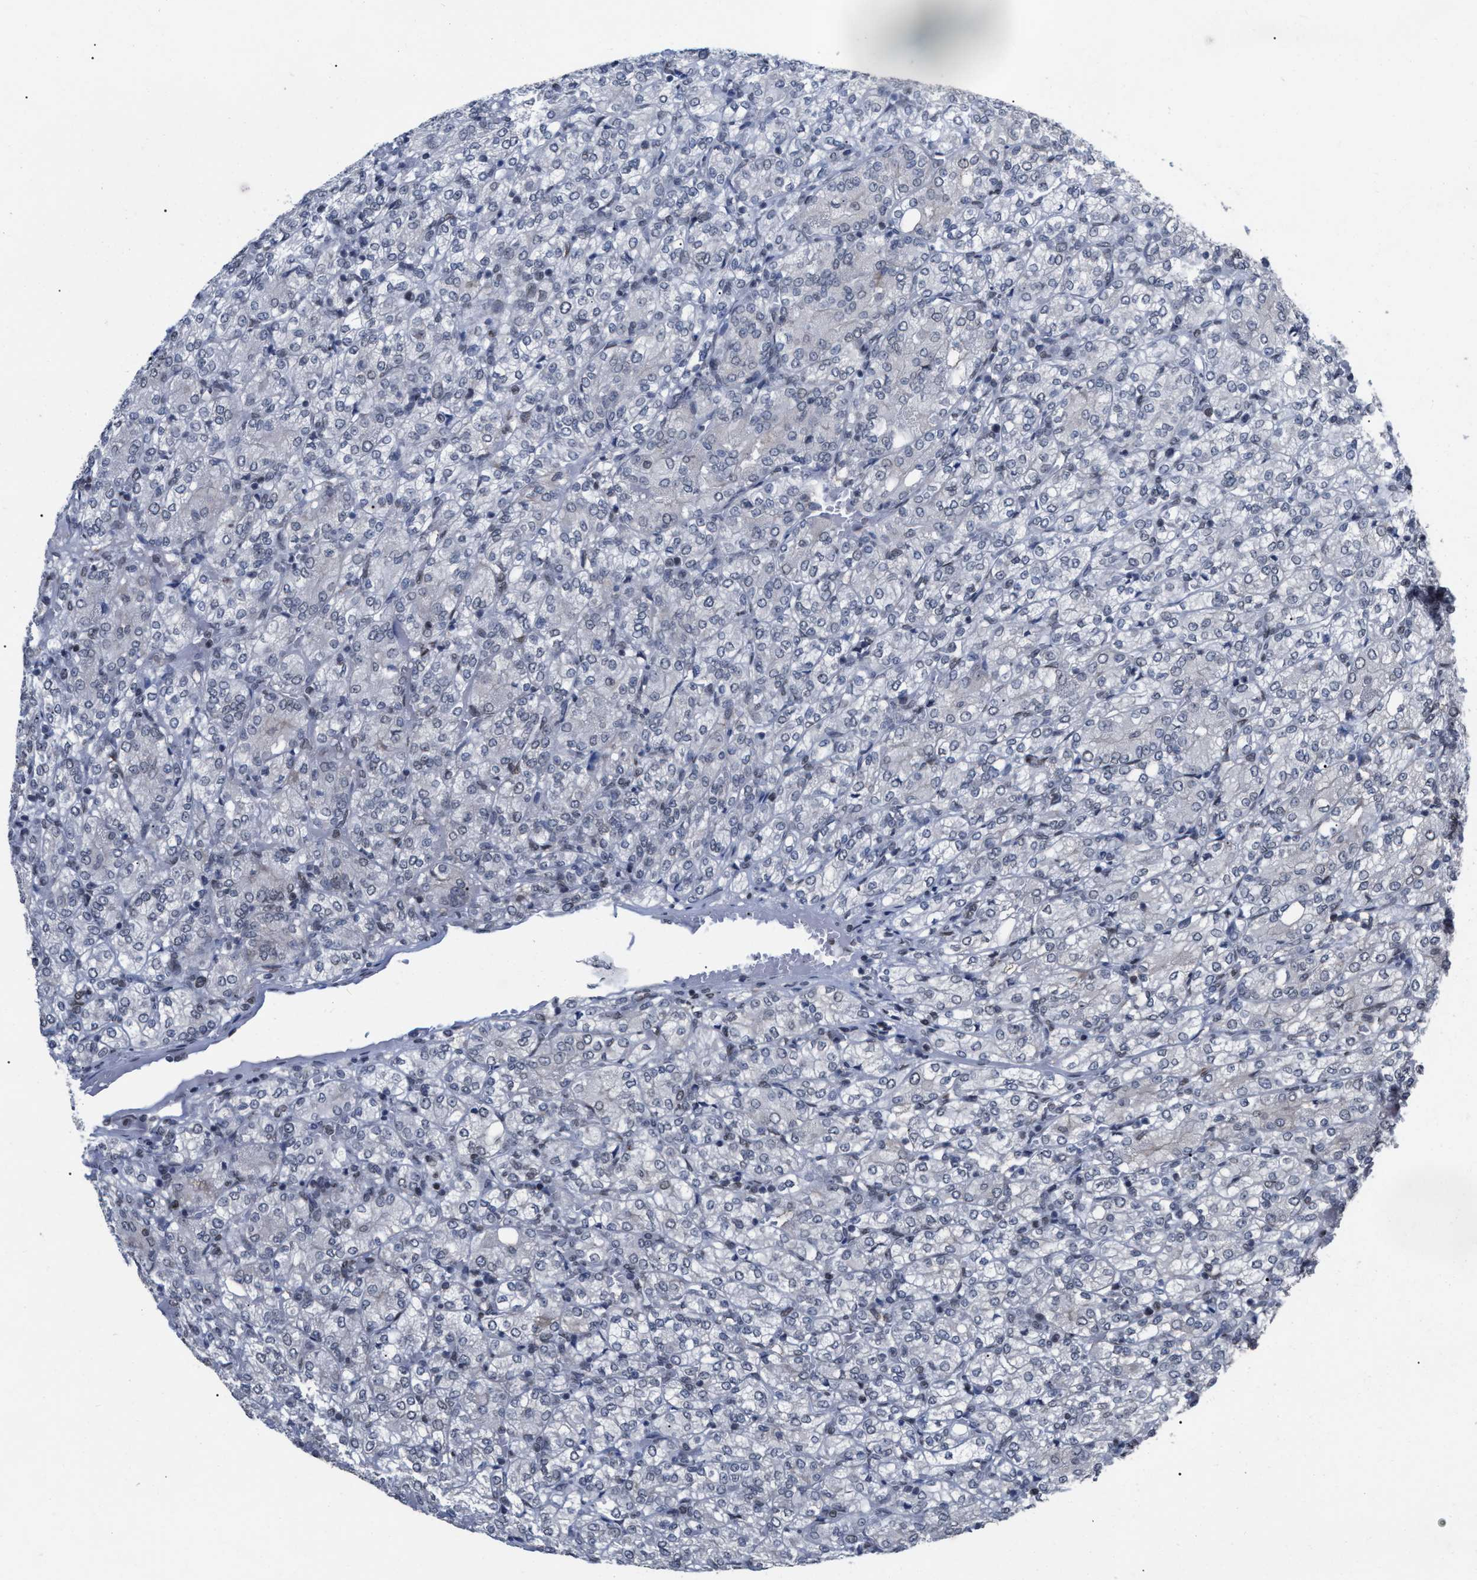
{"staining": {"intensity": "negative", "quantity": "none", "location": "none"}, "tissue": "renal cancer", "cell_type": "Tumor cells", "image_type": "cancer", "snomed": [{"axis": "morphology", "description": "Adenocarcinoma, NOS"}, {"axis": "topography", "description": "Kidney"}], "caption": "This histopathology image is of renal cancer (adenocarcinoma) stained with immunohistochemistry (IHC) to label a protein in brown with the nuclei are counter-stained blue. There is no positivity in tumor cells.", "gene": "TPR", "patient": {"sex": "male", "age": 77}}